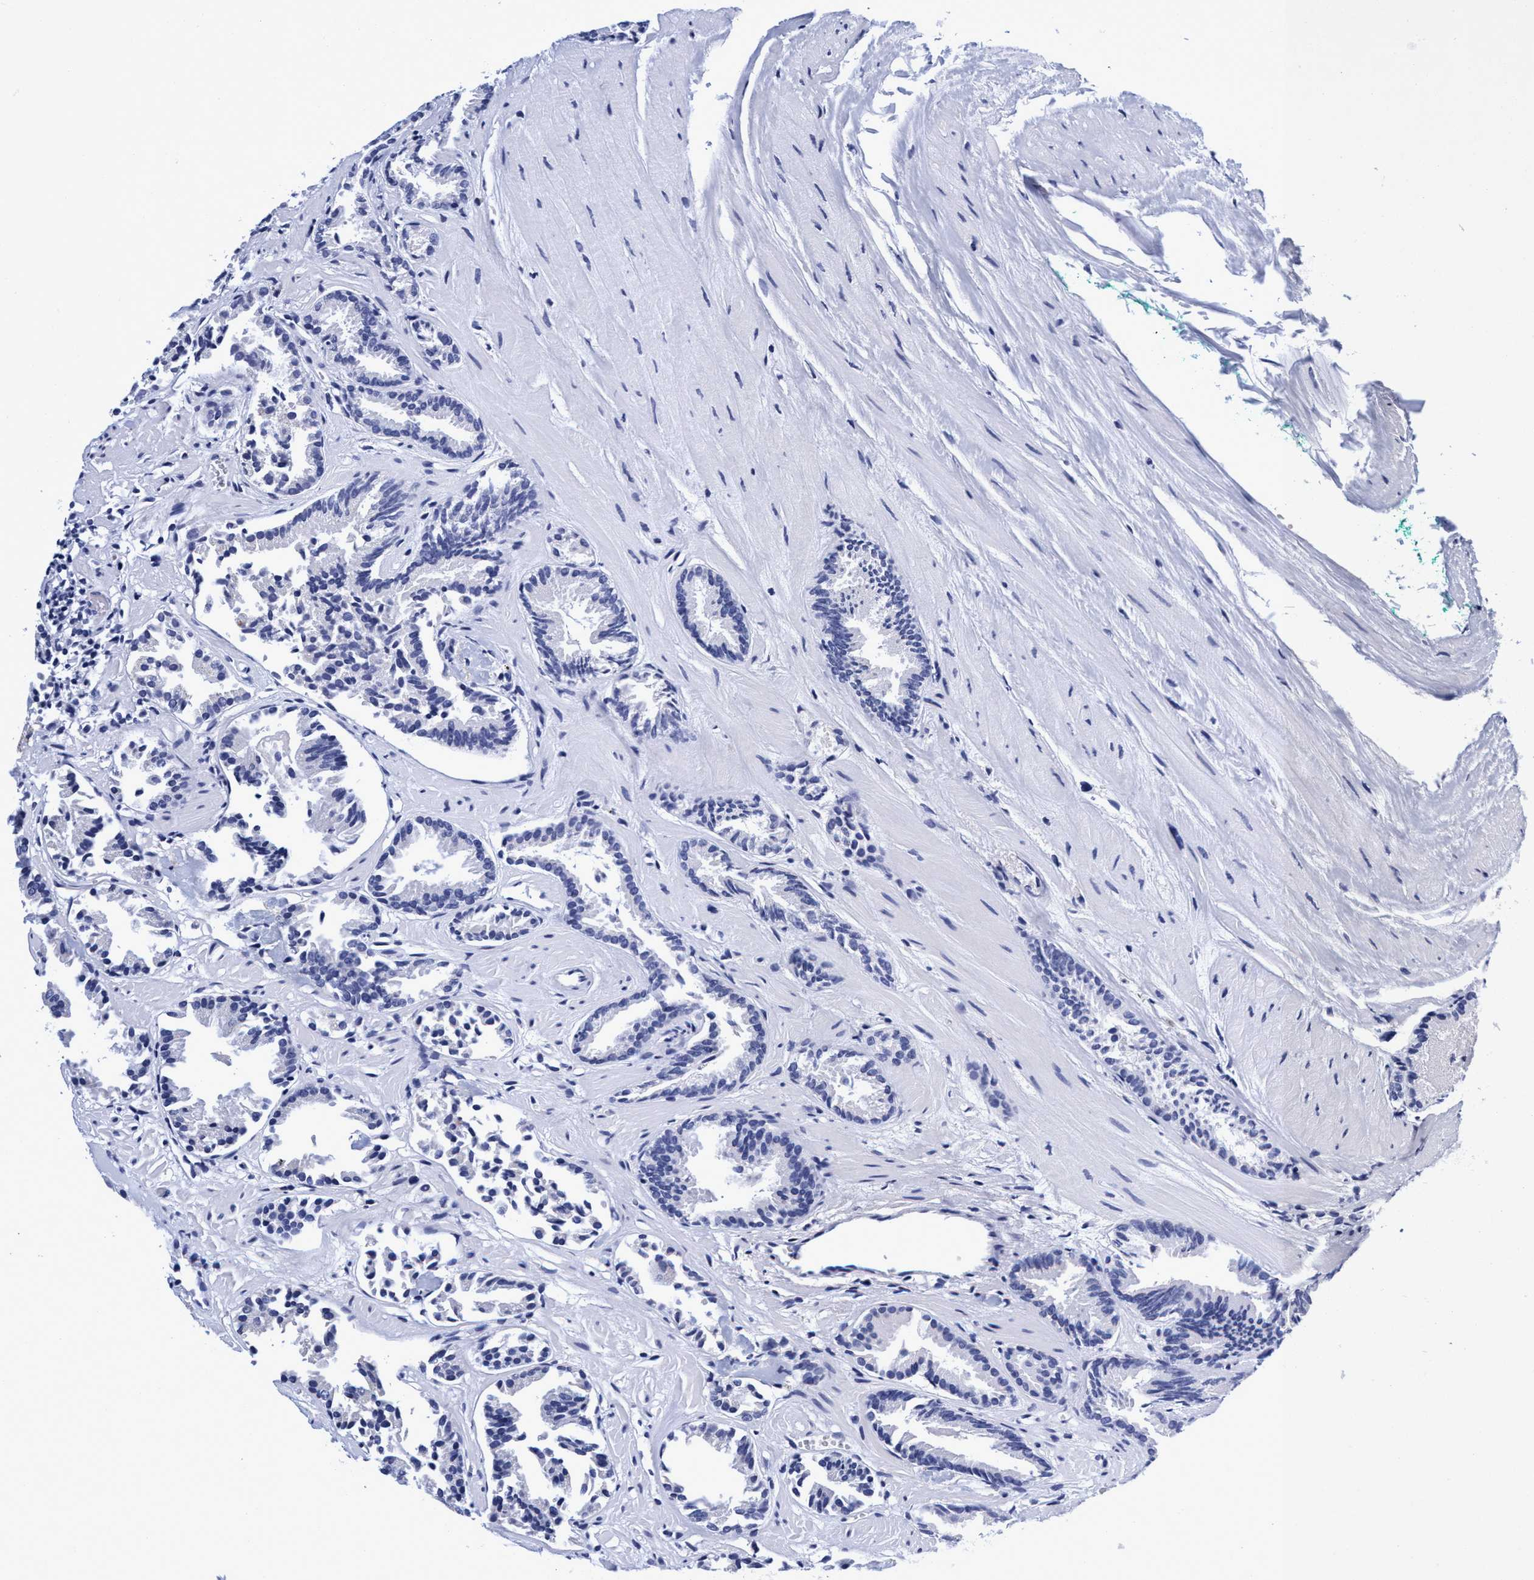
{"staining": {"intensity": "negative", "quantity": "none", "location": "none"}, "tissue": "prostate cancer", "cell_type": "Tumor cells", "image_type": "cancer", "snomed": [{"axis": "morphology", "description": "Adenocarcinoma, Low grade"}, {"axis": "topography", "description": "Prostate"}], "caption": "A micrograph of human low-grade adenocarcinoma (prostate) is negative for staining in tumor cells.", "gene": "PLPPR1", "patient": {"sex": "male", "age": 51}}